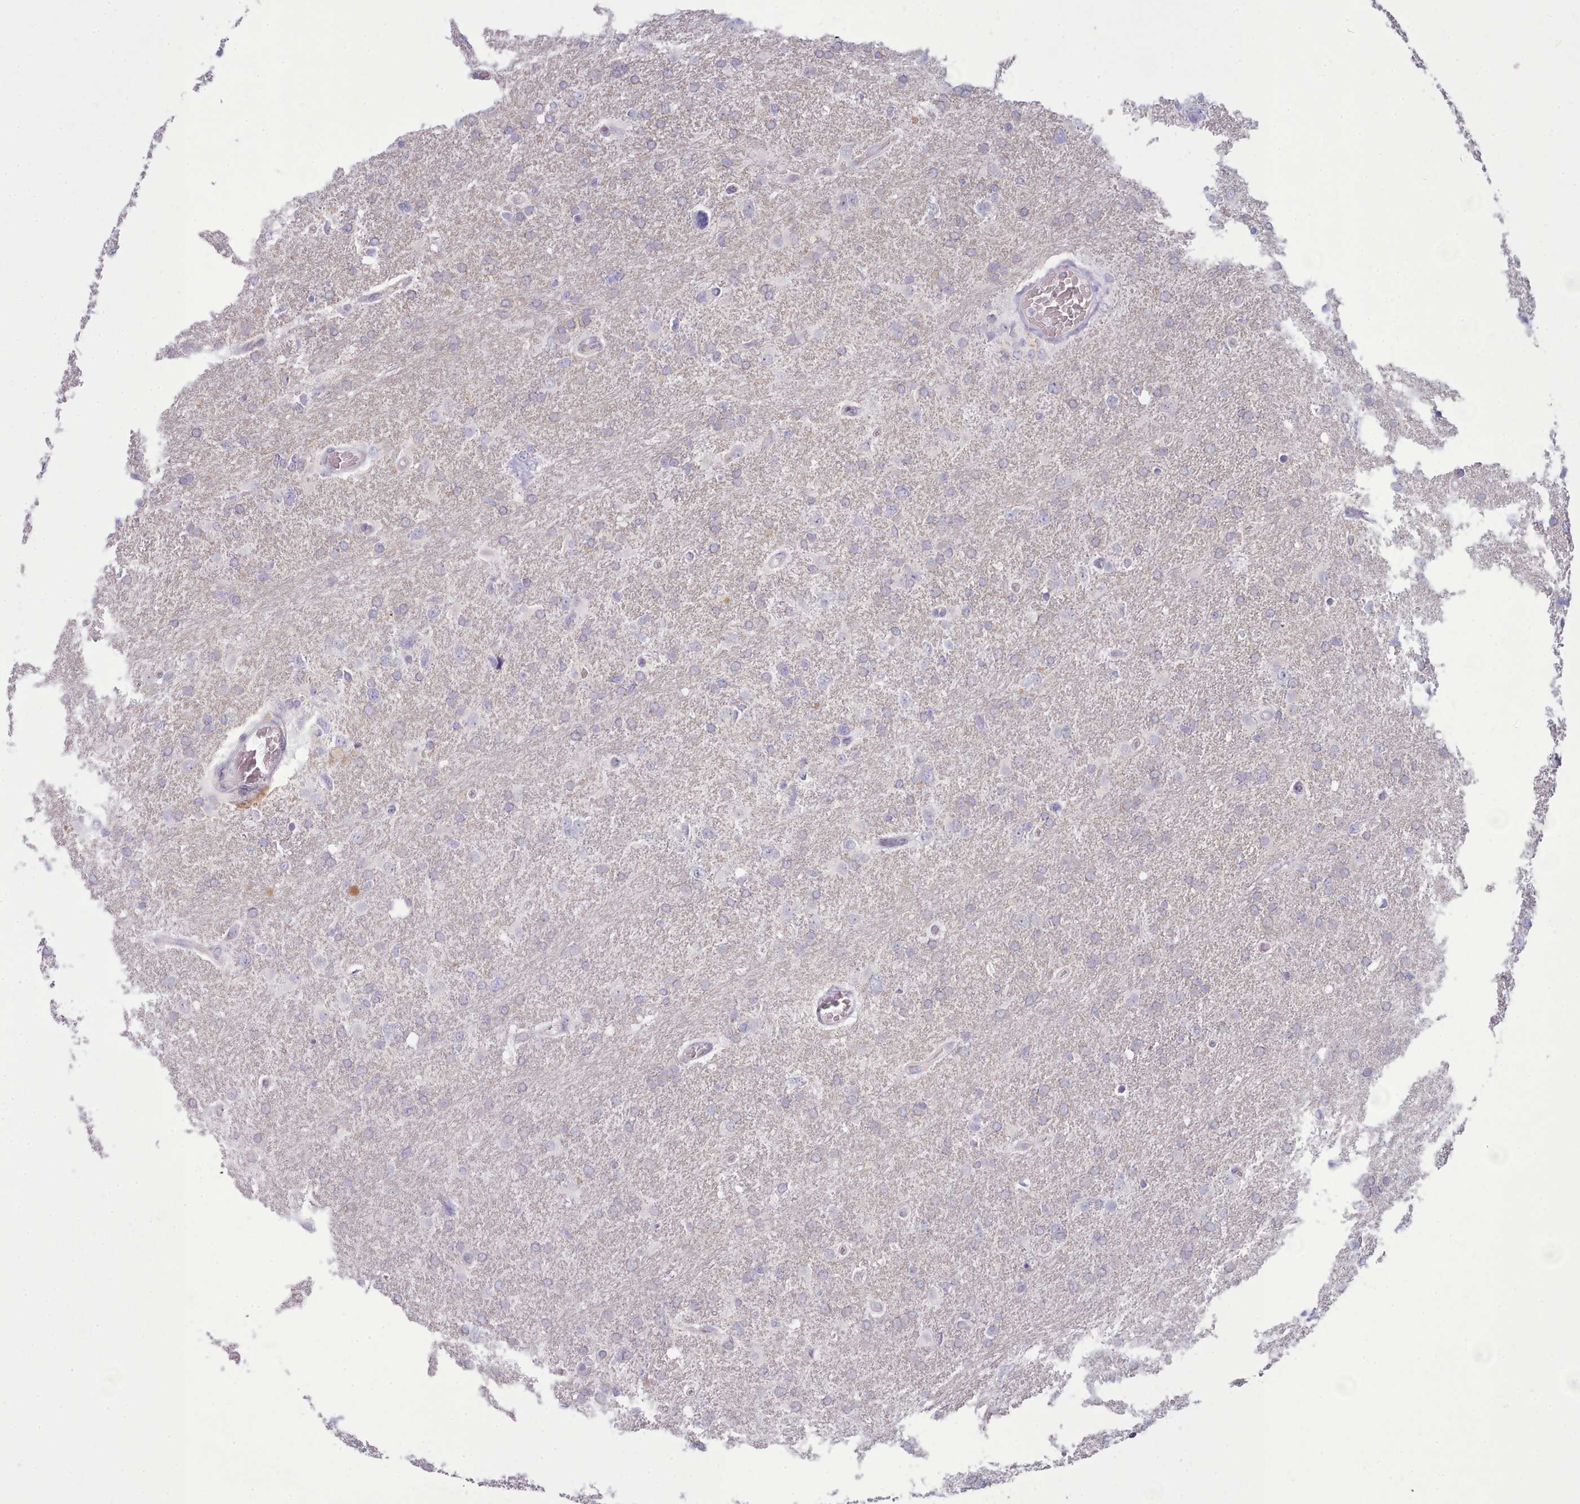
{"staining": {"intensity": "negative", "quantity": "none", "location": "none"}, "tissue": "glioma", "cell_type": "Tumor cells", "image_type": "cancer", "snomed": [{"axis": "morphology", "description": "Glioma, malignant, High grade"}, {"axis": "topography", "description": "Brain"}], "caption": "Tumor cells show no significant positivity in high-grade glioma (malignant). (Stains: DAB immunohistochemistry with hematoxylin counter stain, Microscopy: brightfield microscopy at high magnification).", "gene": "MYRFL", "patient": {"sex": "male", "age": 61}}